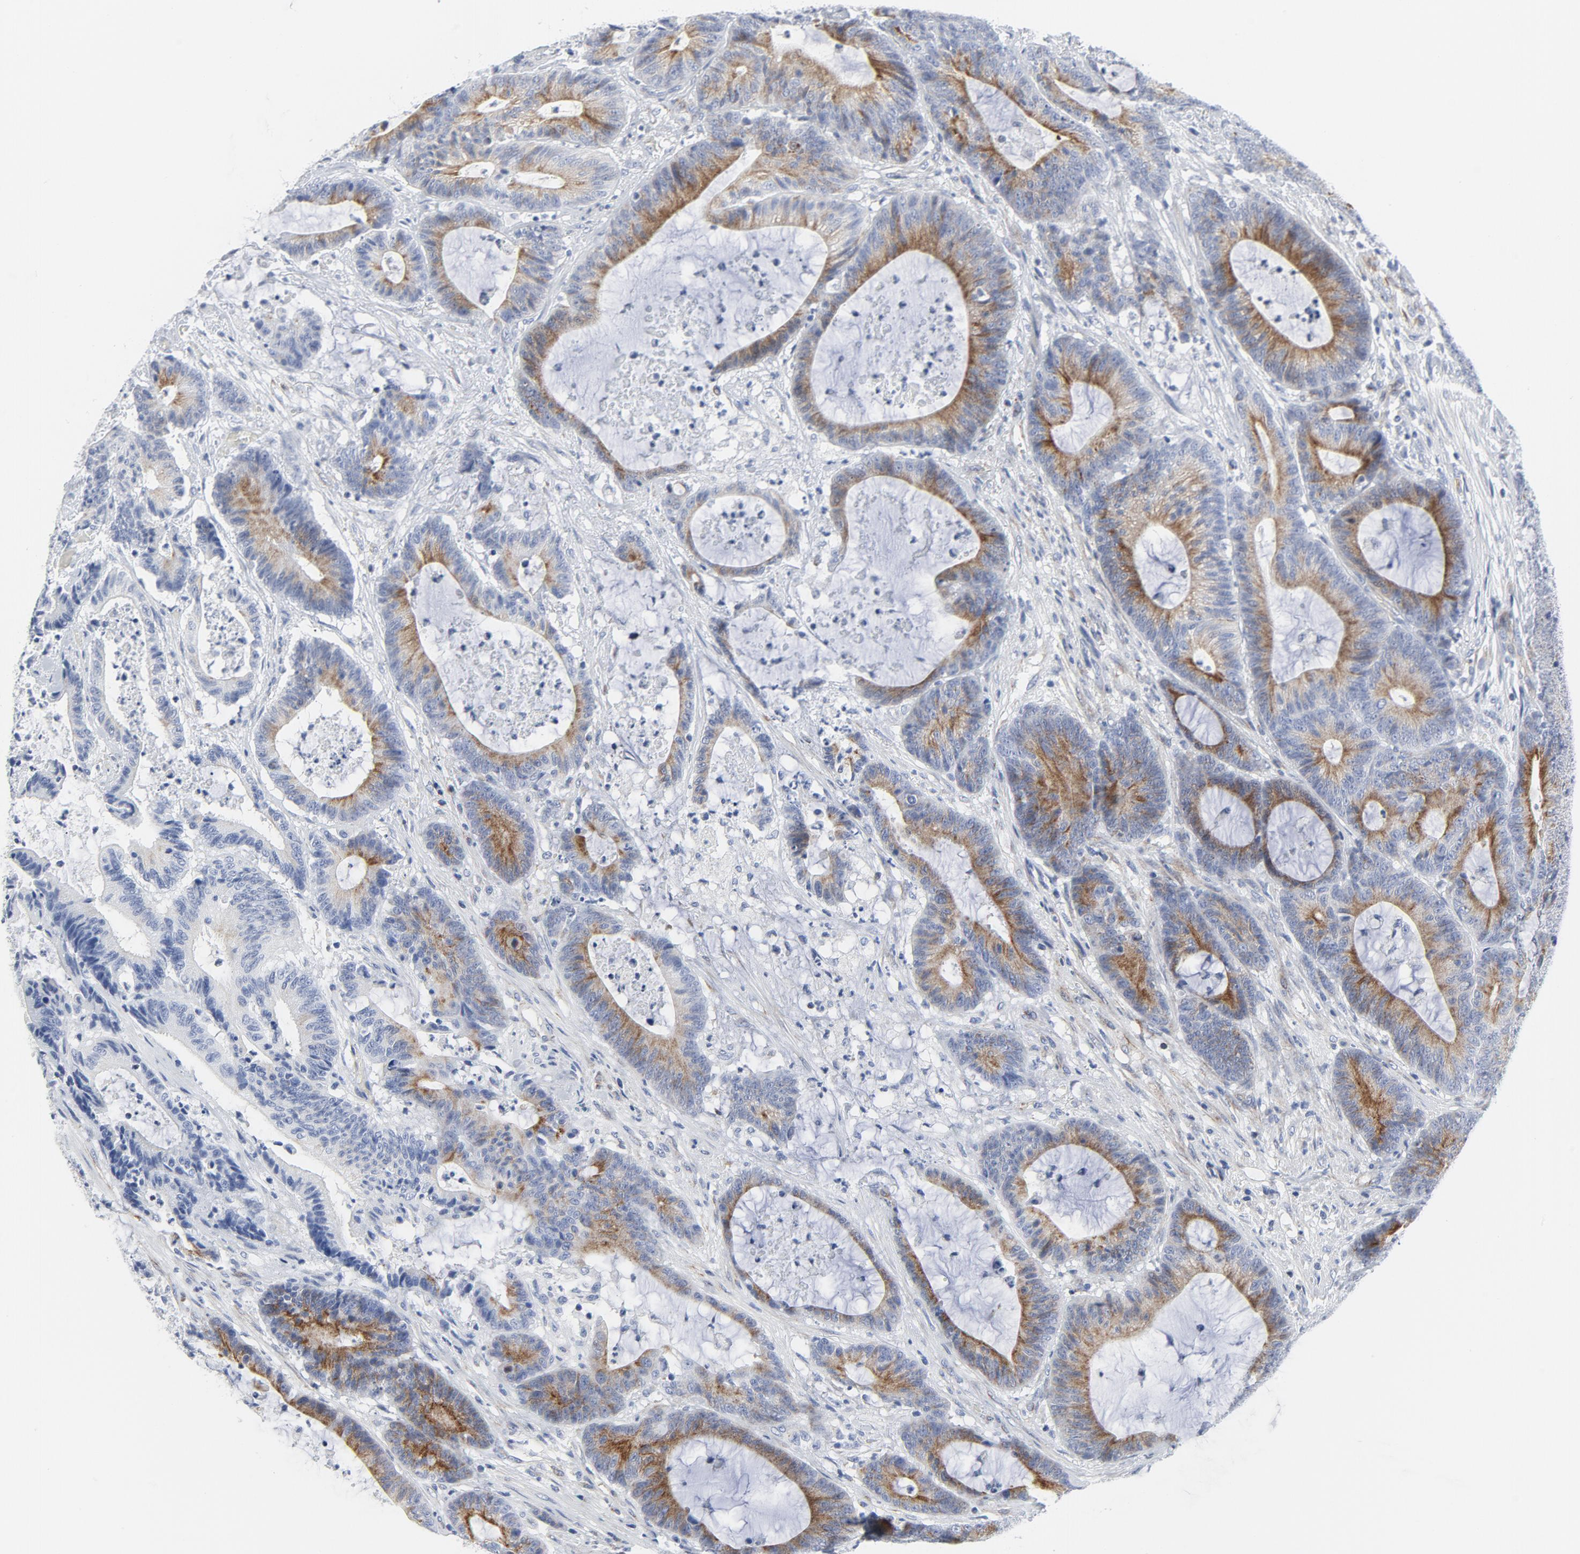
{"staining": {"intensity": "moderate", "quantity": "25%-75%", "location": "cytoplasmic/membranous"}, "tissue": "colorectal cancer", "cell_type": "Tumor cells", "image_type": "cancer", "snomed": [{"axis": "morphology", "description": "Adenocarcinoma, NOS"}, {"axis": "topography", "description": "Colon"}], "caption": "Immunohistochemistry of human colorectal cancer (adenocarcinoma) displays medium levels of moderate cytoplasmic/membranous staining in about 25%-75% of tumor cells.", "gene": "TUBB1", "patient": {"sex": "female", "age": 84}}